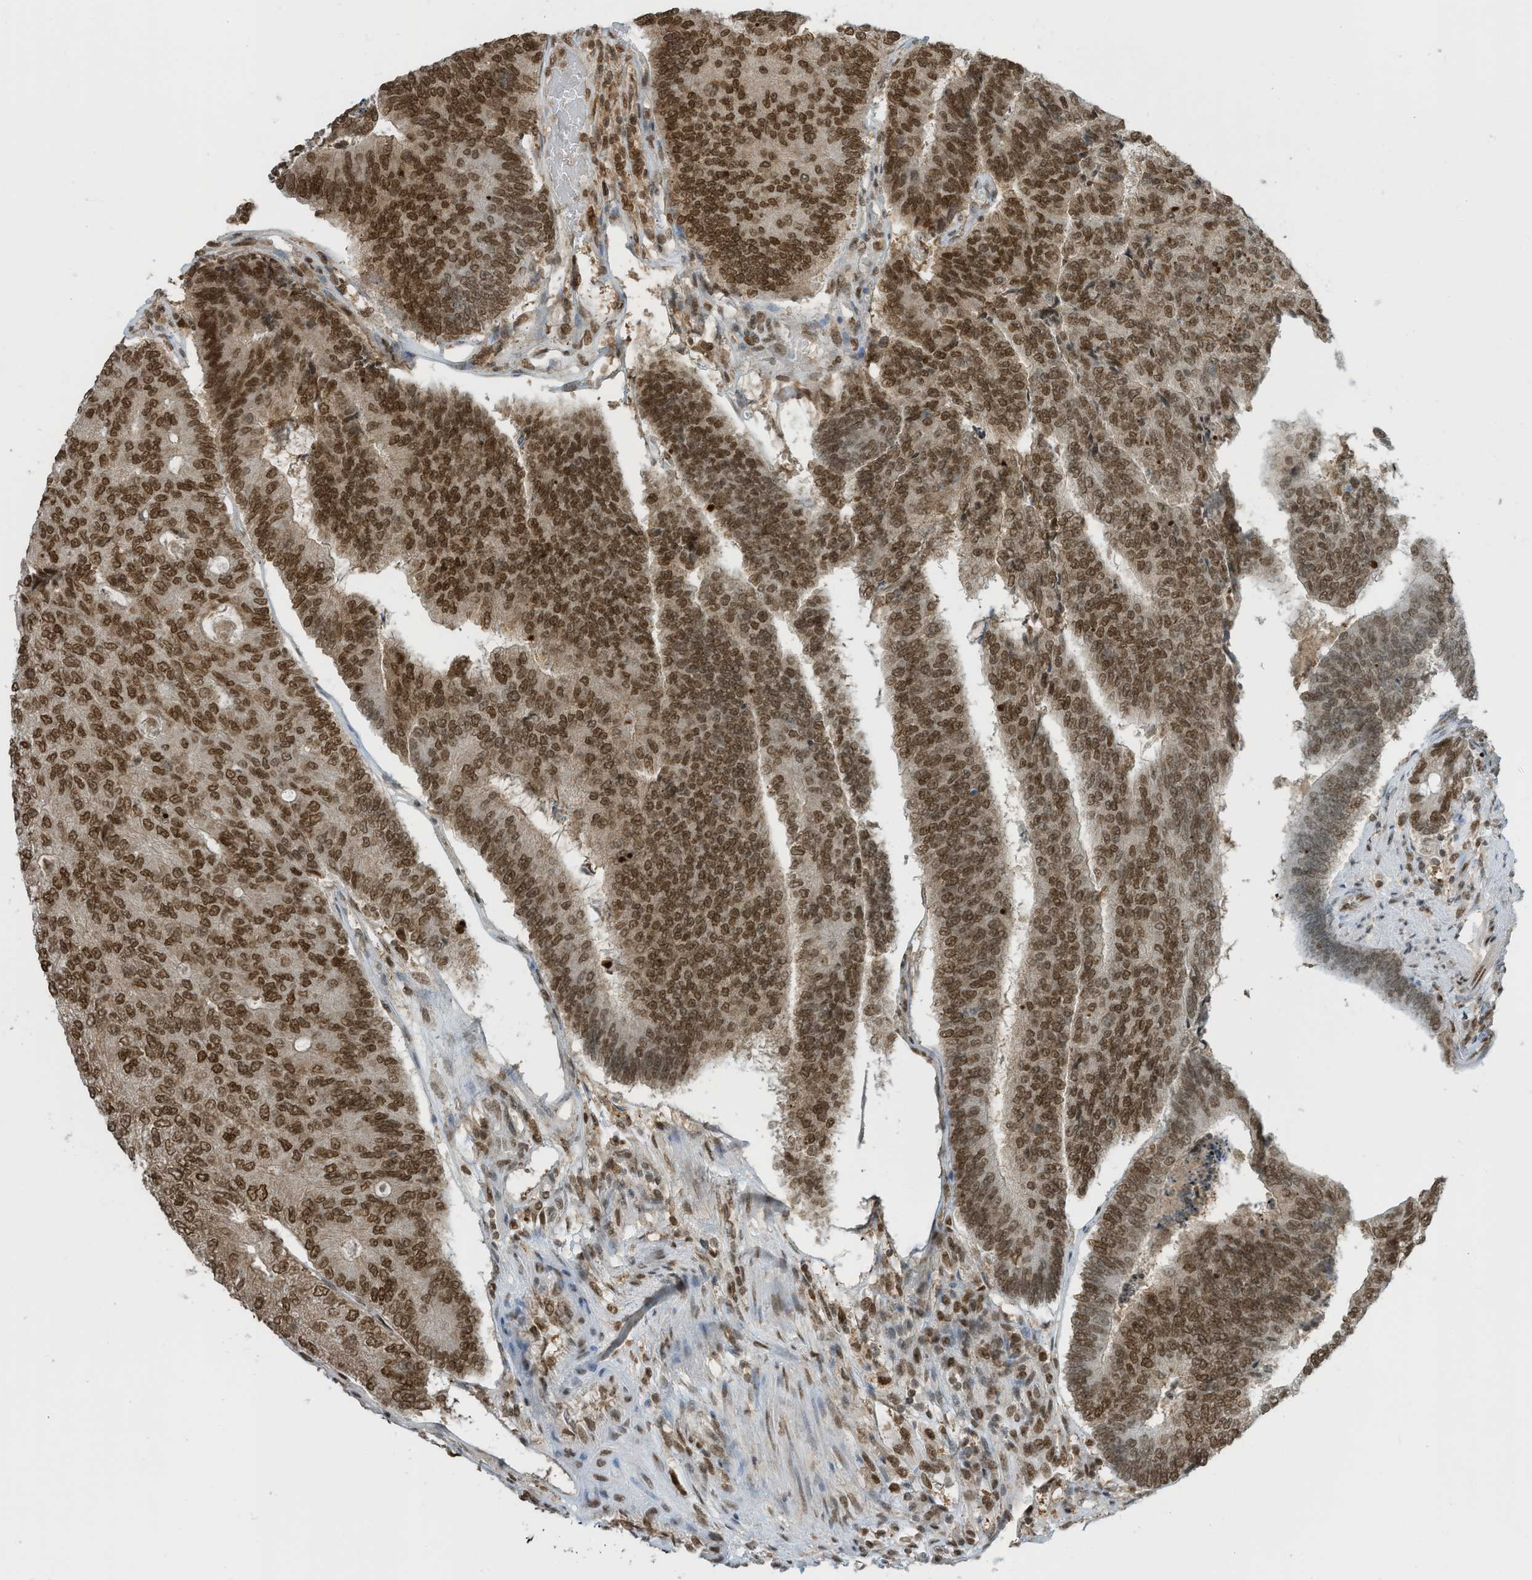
{"staining": {"intensity": "strong", "quantity": ">75%", "location": "nuclear"}, "tissue": "colorectal cancer", "cell_type": "Tumor cells", "image_type": "cancer", "snomed": [{"axis": "morphology", "description": "Adenocarcinoma, NOS"}, {"axis": "topography", "description": "Colon"}], "caption": "Colorectal cancer (adenocarcinoma) stained for a protein (brown) exhibits strong nuclear positive positivity in about >75% of tumor cells.", "gene": "KPNB1", "patient": {"sex": "female", "age": 67}}